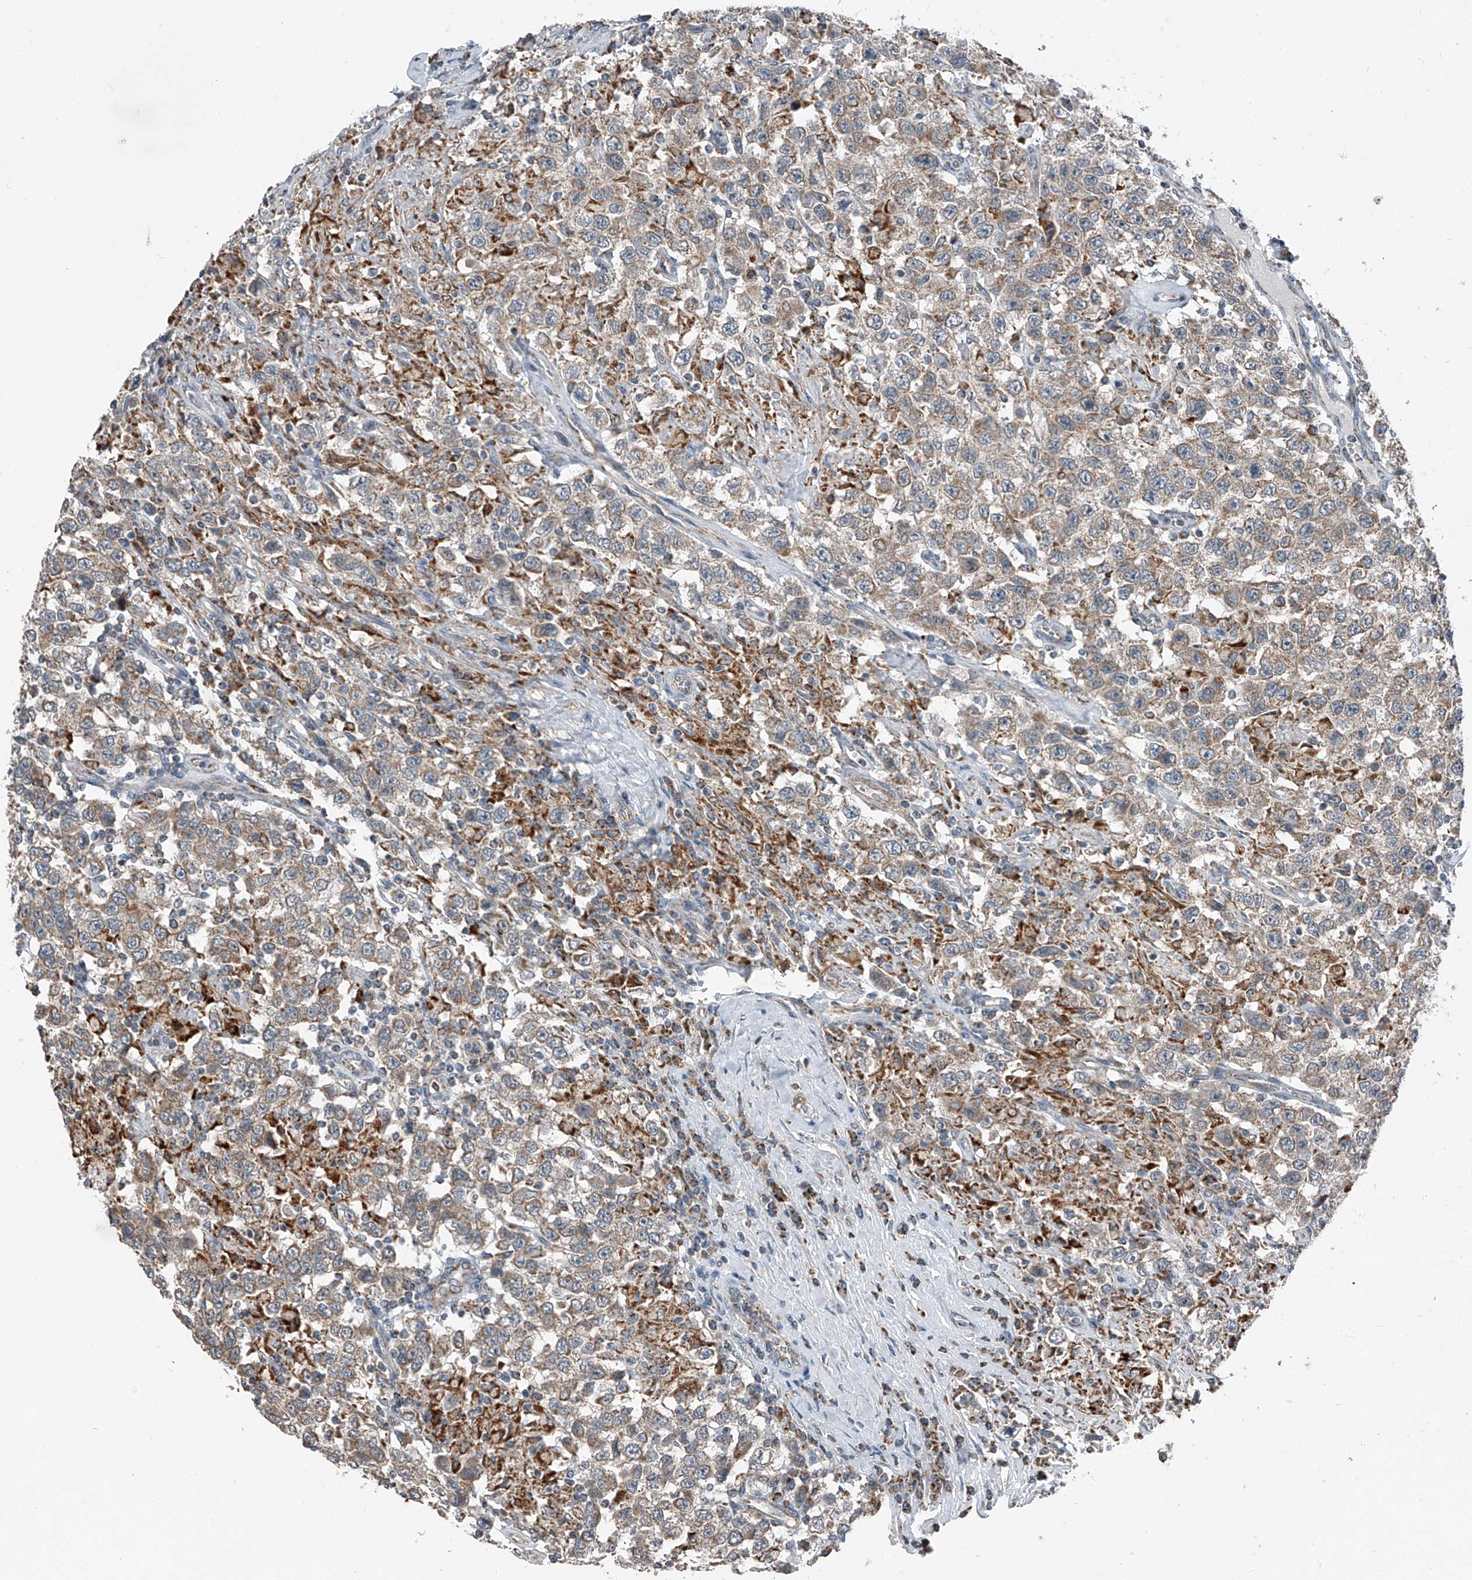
{"staining": {"intensity": "moderate", "quantity": ">75%", "location": "cytoplasmic/membranous"}, "tissue": "testis cancer", "cell_type": "Tumor cells", "image_type": "cancer", "snomed": [{"axis": "morphology", "description": "Seminoma, NOS"}, {"axis": "topography", "description": "Testis"}], "caption": "This micrograph reveals immunohistochemistry staining of human testis seminoma, with medium moderate cytoplasmic/membranous staining in about >75% of tumor cells.", "gene": "CHRNA7", "patient": {"sex": "male", "age": 41}}